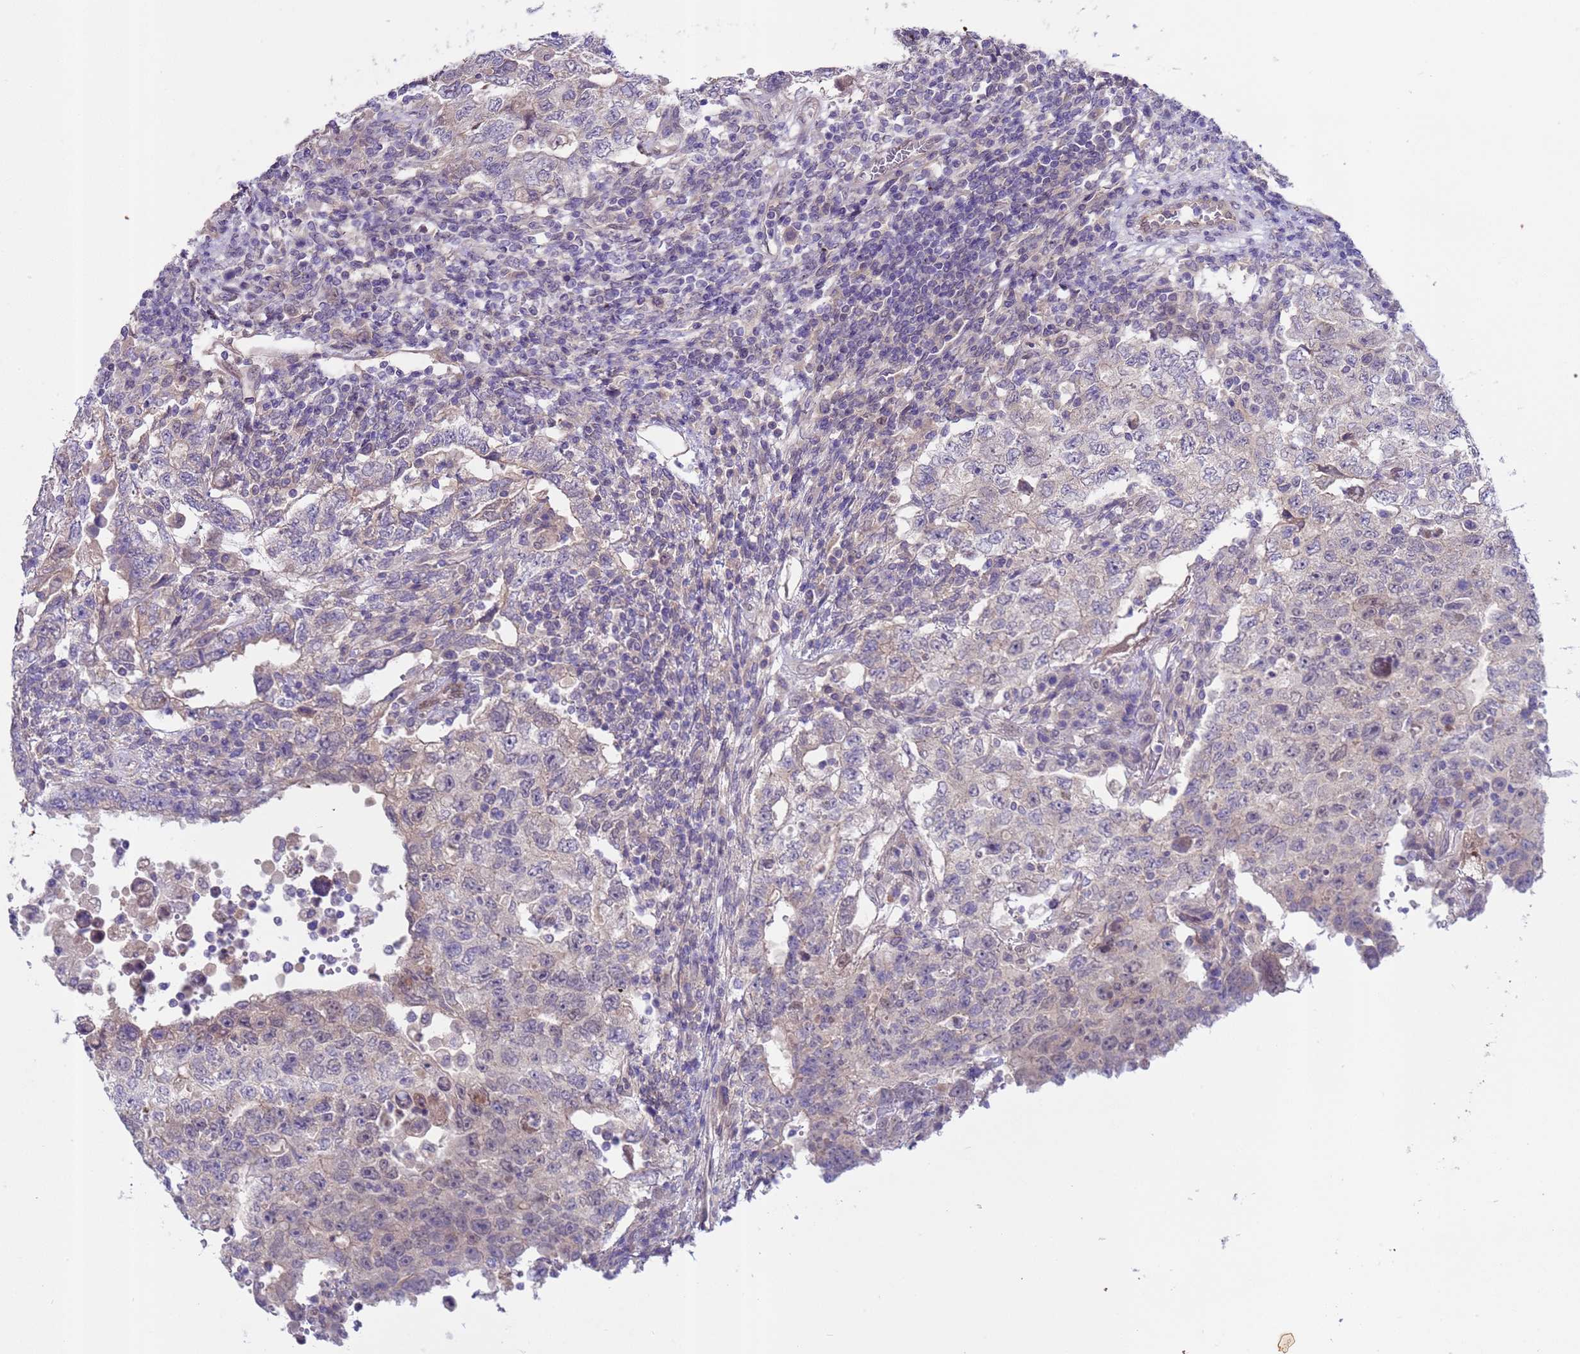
{"staining": {"intensity": "weak", "quantity": "25%-75%", "location": "cytoplasmic/membranous"}, "tissue": "testis cancer", "cell_type": "Tumor cells", "image_type": "cancer", "snomed": [{"axis": "morphology", "description": "Carcinoma, Embryonal, NOS"}, {"axis": "topography", "description": "Testis"}], "caption": "An immunohistochemistry histopathology image of tumor tissue is shown. Protein staining in brown shows weak cytoplasmic/membranous positivity in embryonal carcinoma (testis) within tumor cells.", "gene": "TRMT10A", "patient": {"sex": "male", "age": 26}}